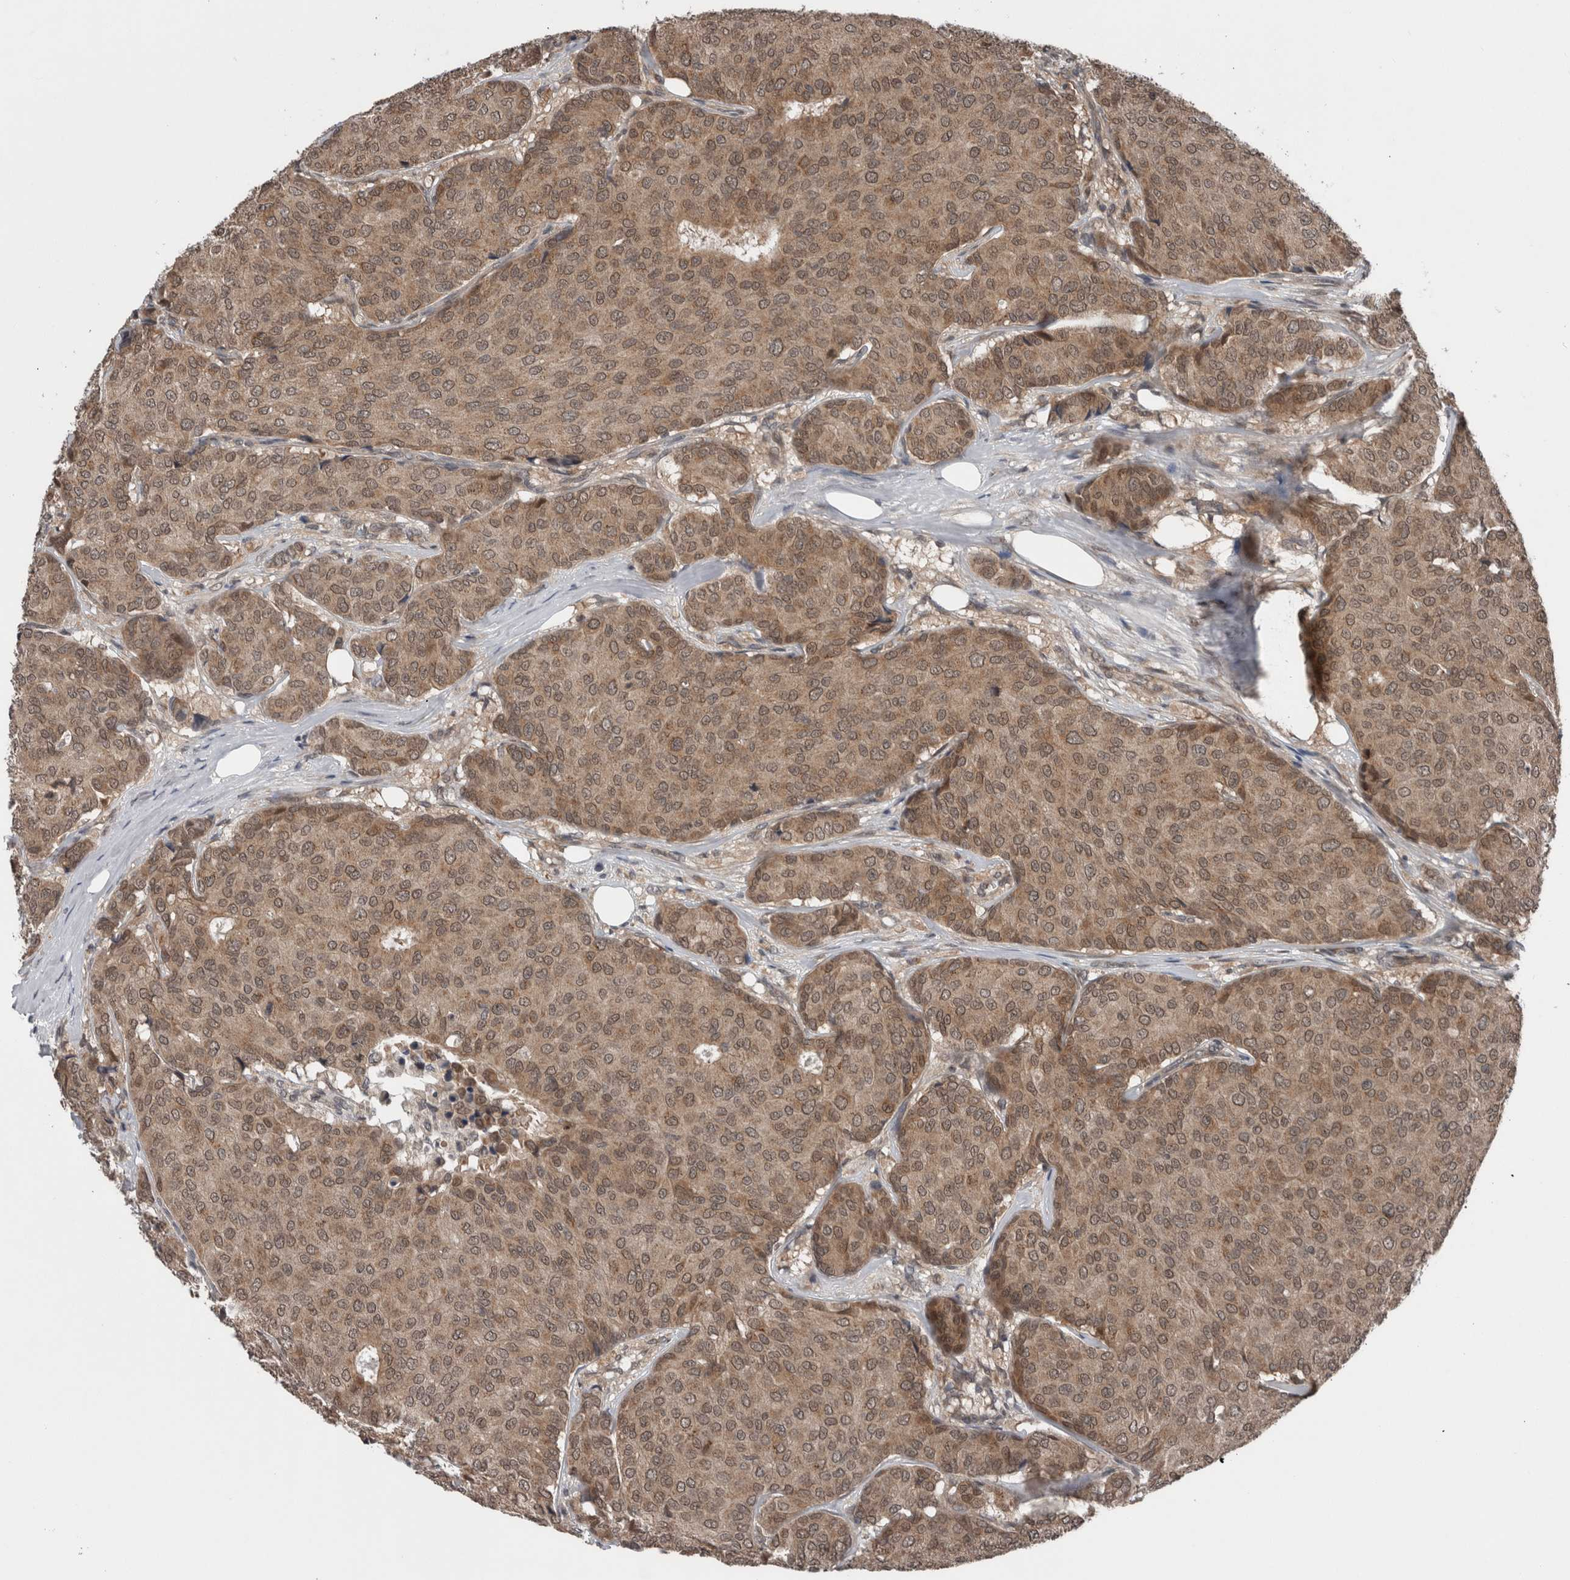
{"staining": {"intensity": "moderate", "quantity": ">75%", "location": "cytoplasmic/membranous,nuclear"}, "tissue": "breast cancer", "cell_type": "Tumor cells", "image_type": "cancer", "snomed": [{"axis": "morphology", "description": "Duct carcinoma"}, {"axis": "topography", "description": "Breast"}], "caption": "Protein staining of breast infiltrating ductal carcinoma tissue demonstrates moderate cytoplasmic/membranous and nuclear staining in approximately >75% of tumor cells.", "gene": "ENY2", "patient": {"sex": "female", "age": 75}}